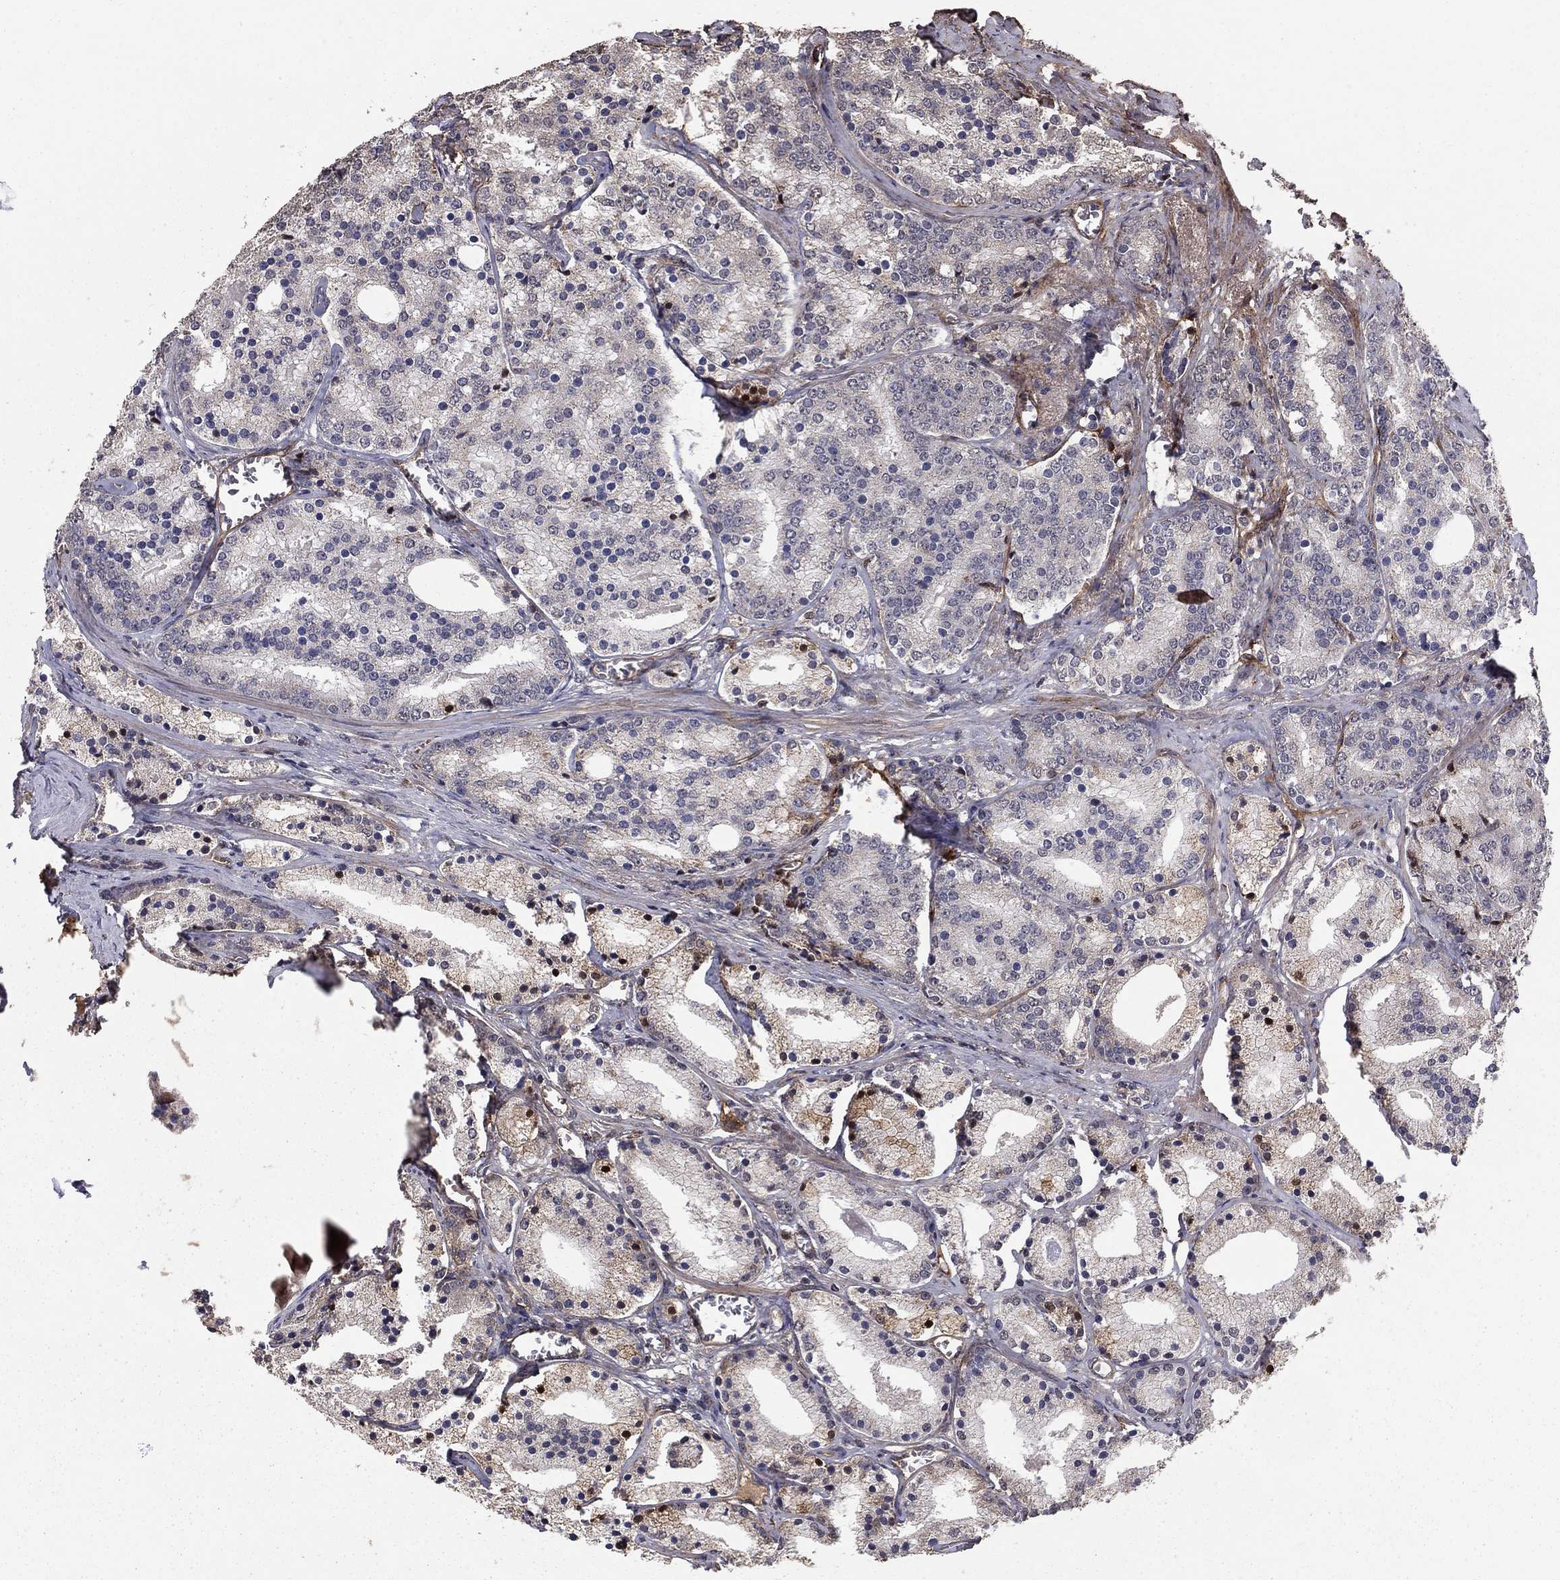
{"staining": {"intensity": "negative", "quantity": "none", "location": "none"}, "tissue": "prostate cancer", "cell_type": "Tumor cells", "image_type": "cancer", "snomed": [{"axis": "morphology", "description": "Adenocarcinoma, NOS"}, {"axis": "topography", "description": "Prostate"}], "caption": "A micrograph of prostate adenocarcinoma stained for a protein displays no brown staining in tumor cells. Nuclei are stained in blue.", "gene": "COL18A1", "patient": {"sex": "male", "age": 69}}